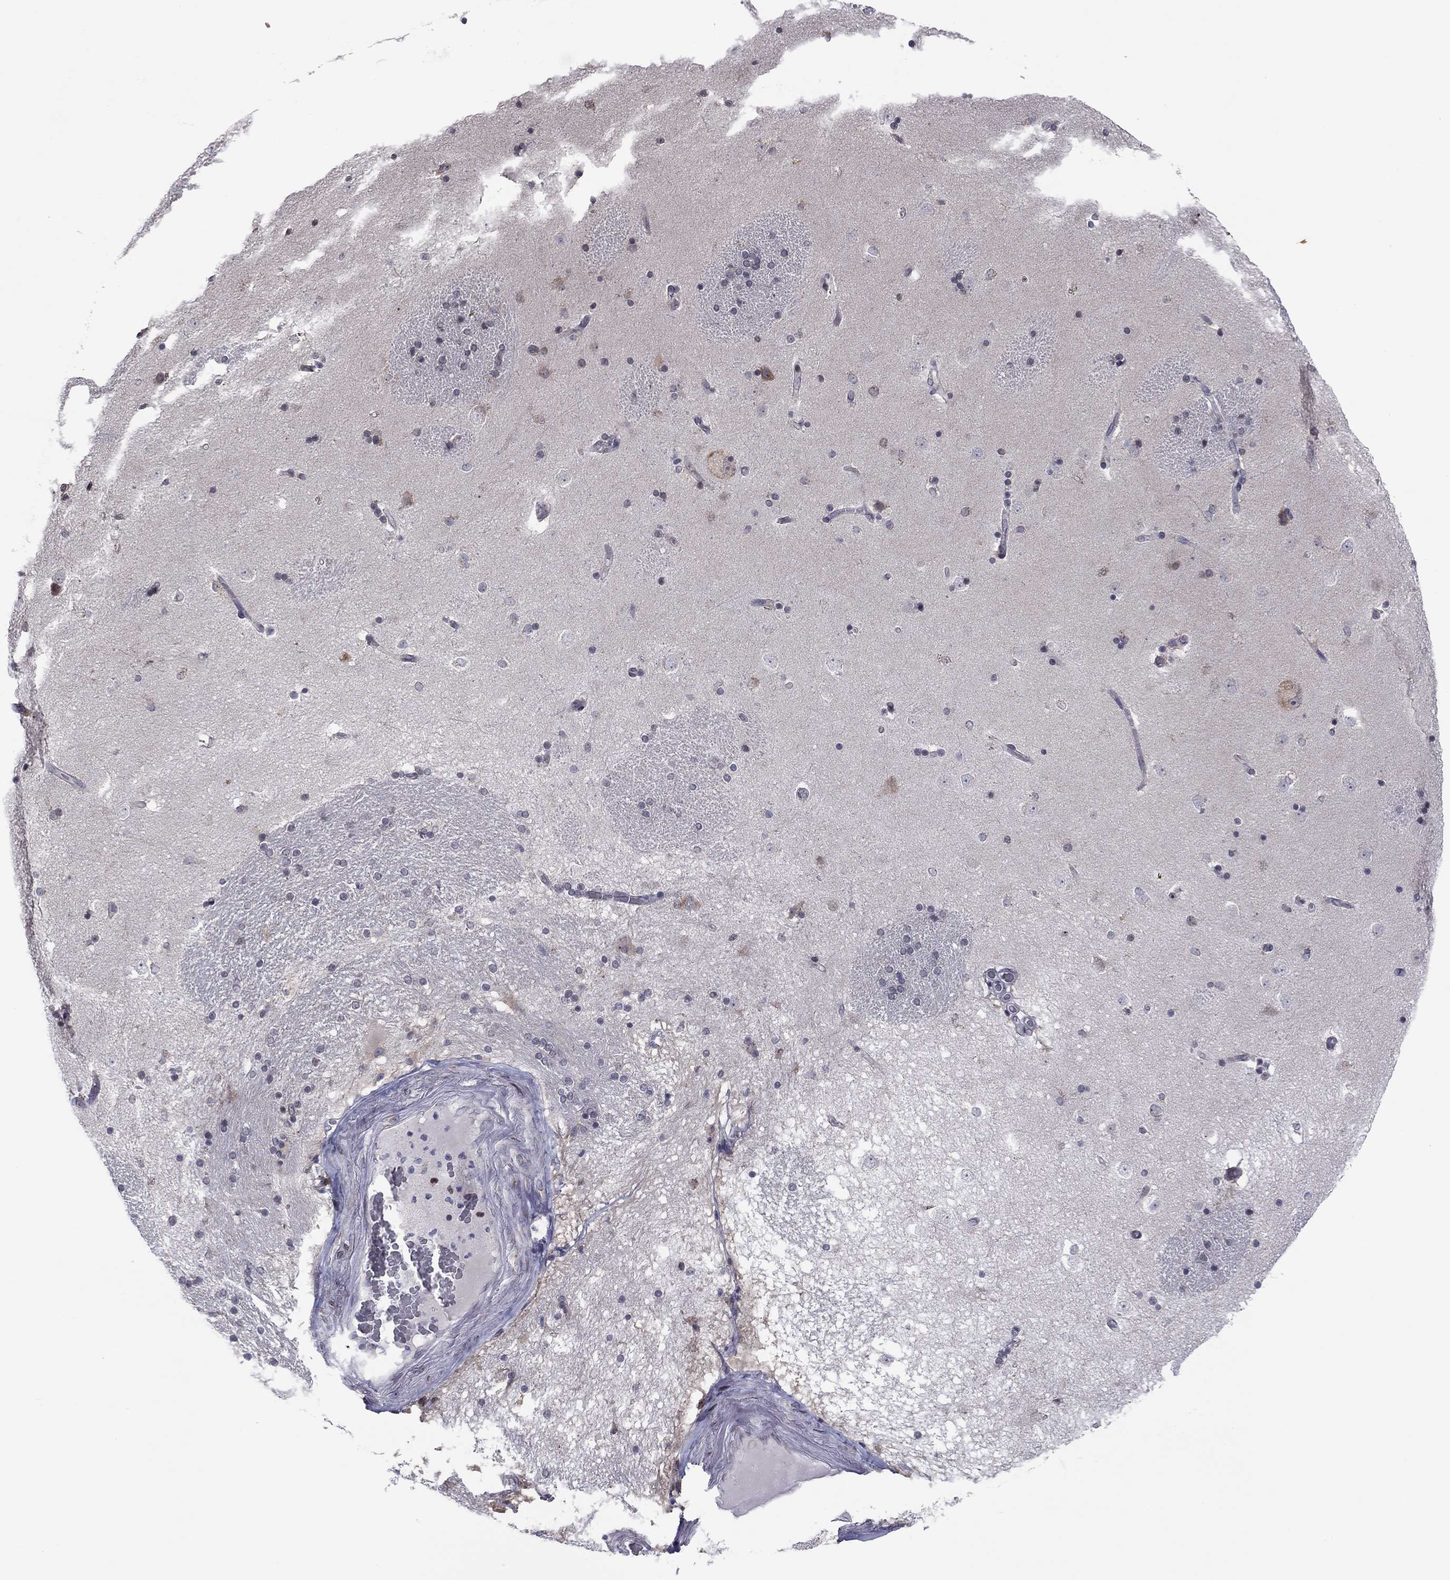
{"staining": {"intensity": "weak", "quantity": "<25%", "location": "cytoplasmic/membranous"}, "tissue": "caudate", "cell_type": "Neuronal cells", "image_type": "normal", "snomed": [{"axis": "morphology", "description": "Normal tissue, NOS"}, {"axis": "topography", "description": "Lateral ventricle wall"}], "caption": "Immunohistochemistry of unremarkable caudate demonstrates no positivity in neuronal cells.", "gene": "HSPB2", "patient": {"sex": "male", "age": 51}}